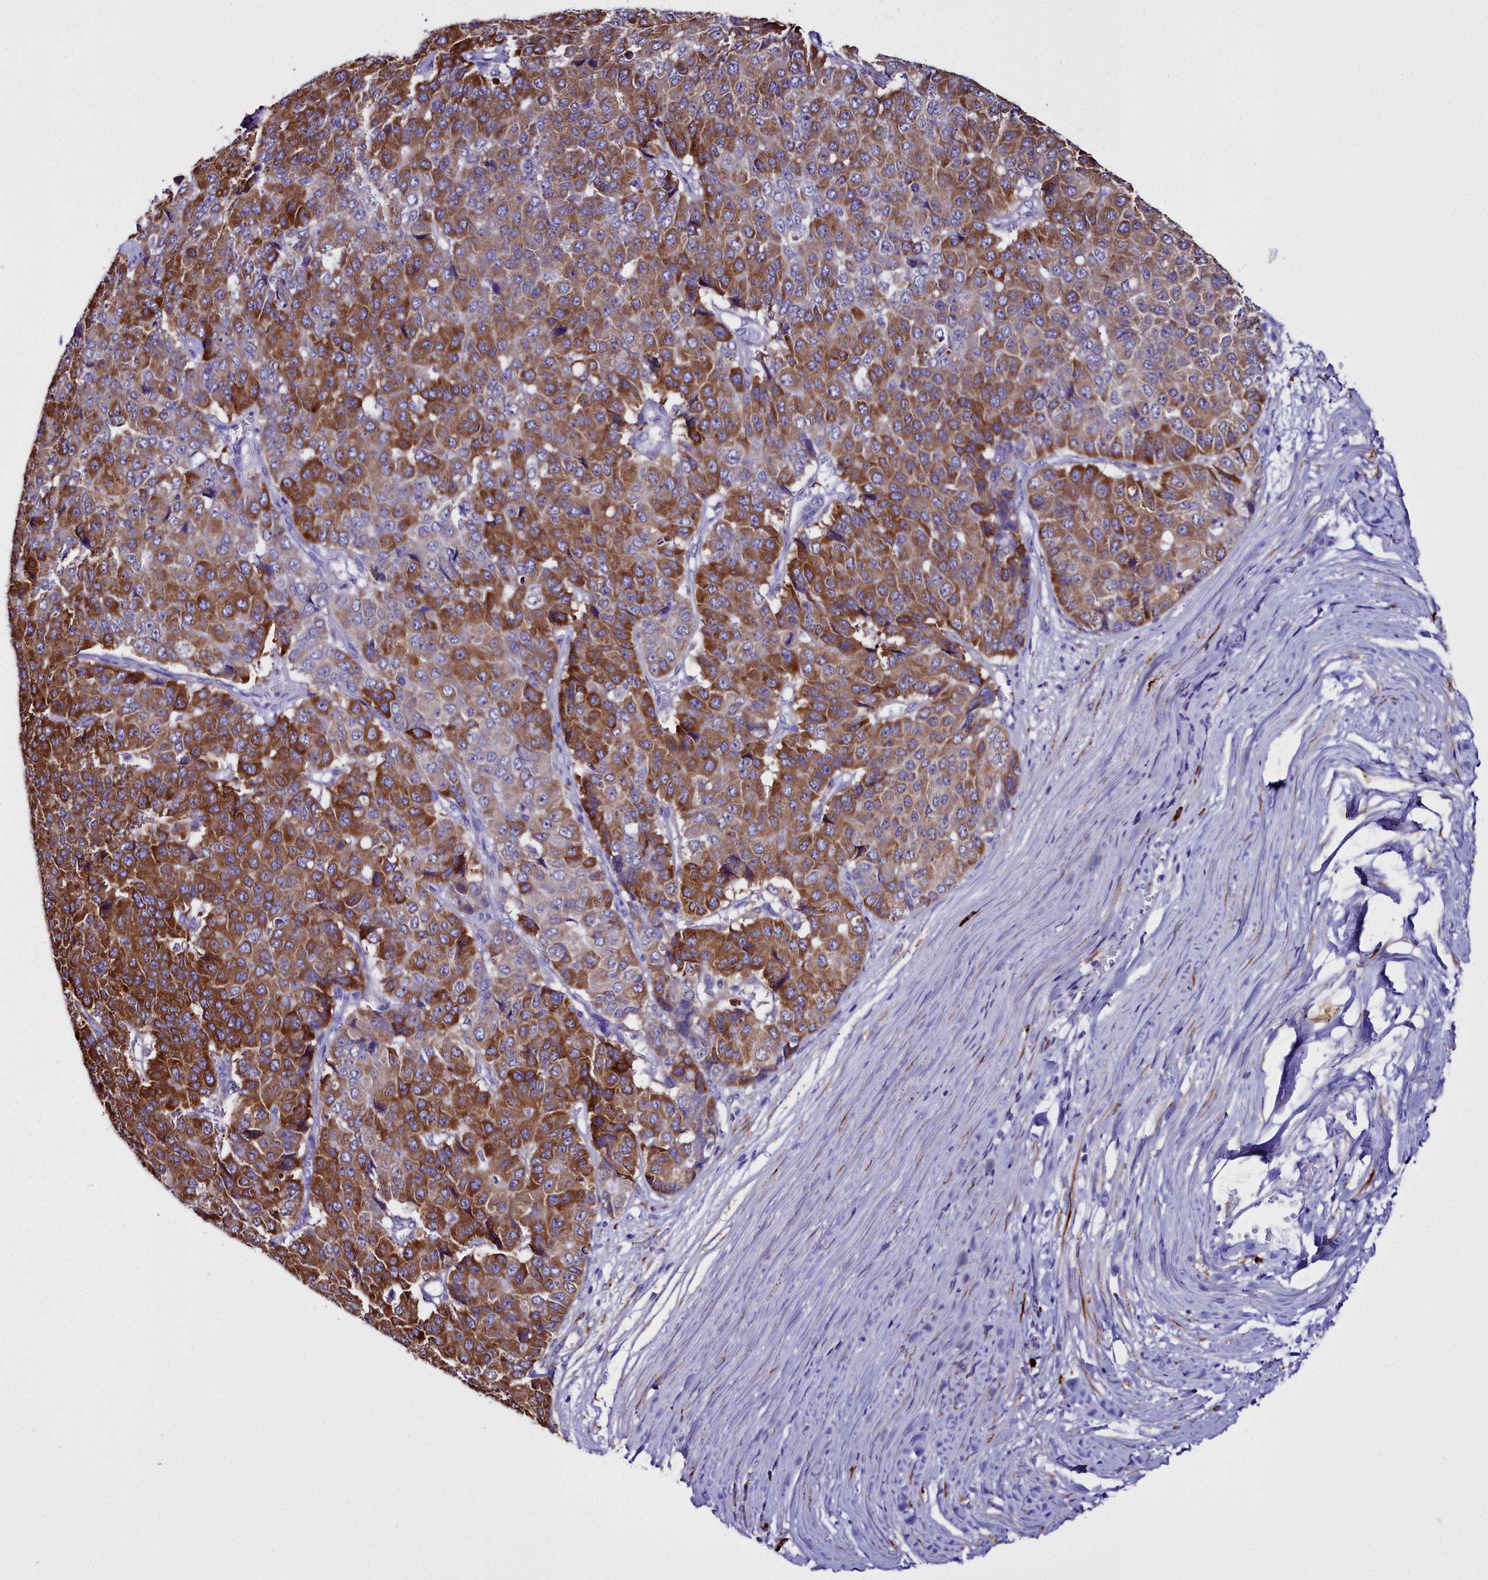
{"staining": {"intensity": "strong", "quantity": ">75%", "location": "cytoplasmic/membranous"}, "tissue": "pancreatic cancer", "cell_type": "Tumor cells", "image_type": "cancer", "snomed": [{"axis": "morphology", "description": "Adenocarcinoma, NOS"}, {"axis": "topography", "description": "Pancreas"}], "caption": "Immunohistochemical staining of adenocarcinoma (pancreatic) reveals high levels of strong cytoplasmic/membranous expression in approximately >75% of tumor cells. The protein is stained brown, and the nuclei are stained in blue (DAB (3,3'-diaminobenzidine) IHC with brightfield microscopy, high magnification).", "gene": "TXNDC5", "patient": {"sex": "male", "age": 50}}